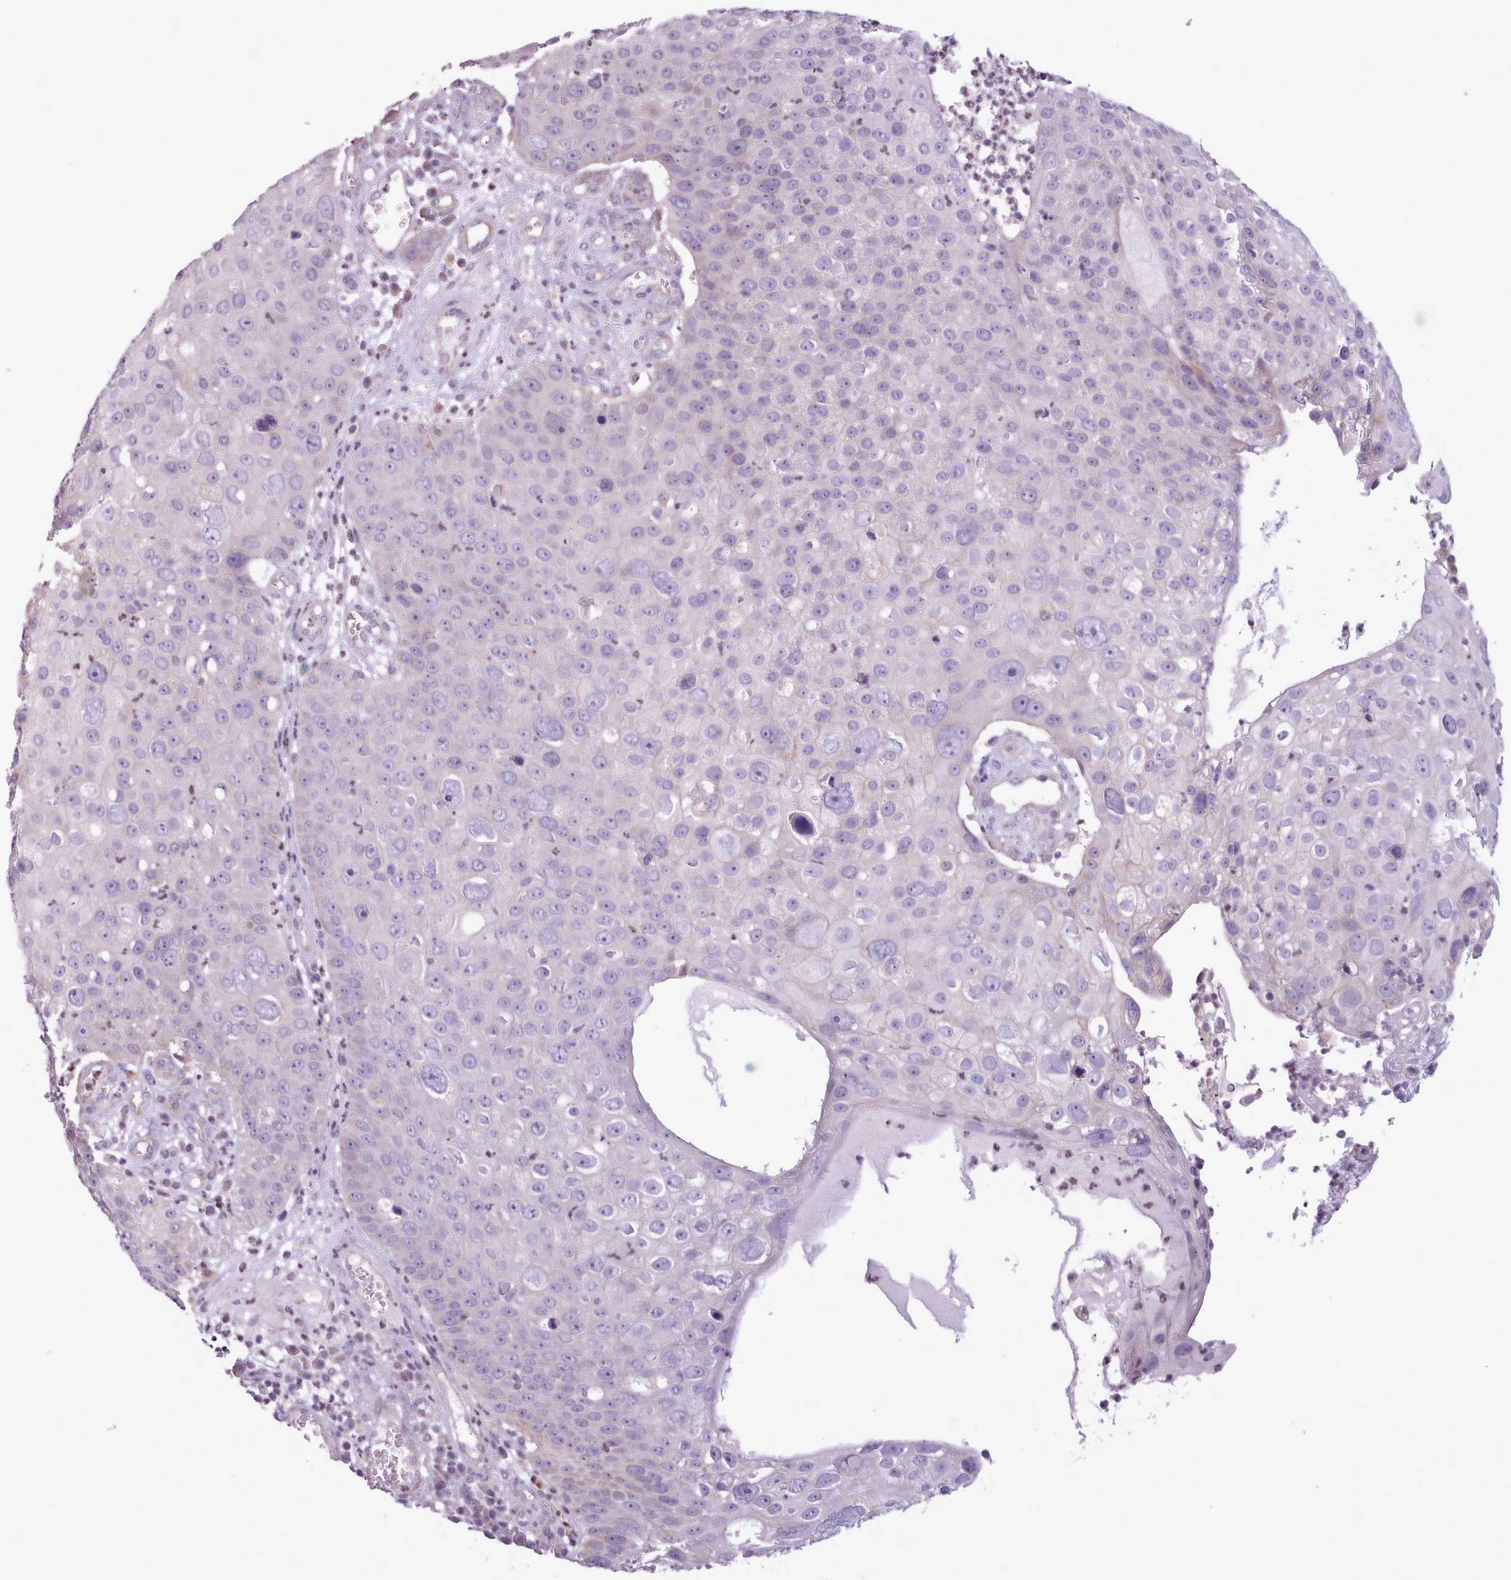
{"staining": {"intensity": "negative", "quantity": "none", "location": "none"}, "tissue": "skin cancer", "cell_type": "Tumor cells", "image_type": "cancer", "snomed": [{"axis": "morphology", "description": "Squamous cell carcinoma, NOS"}, {"axis": "topography", "description": "Skin"}], "caption": "Immunohistochemistry image of neoplastic tissue: skin squamous cell carcinoma stained with DAB (3,3'-diaminobenzidine) displays no significant protein positivity in tumor cells.", "gene": "SLURP1", "patient": {"sex": "male", "age": 71}}